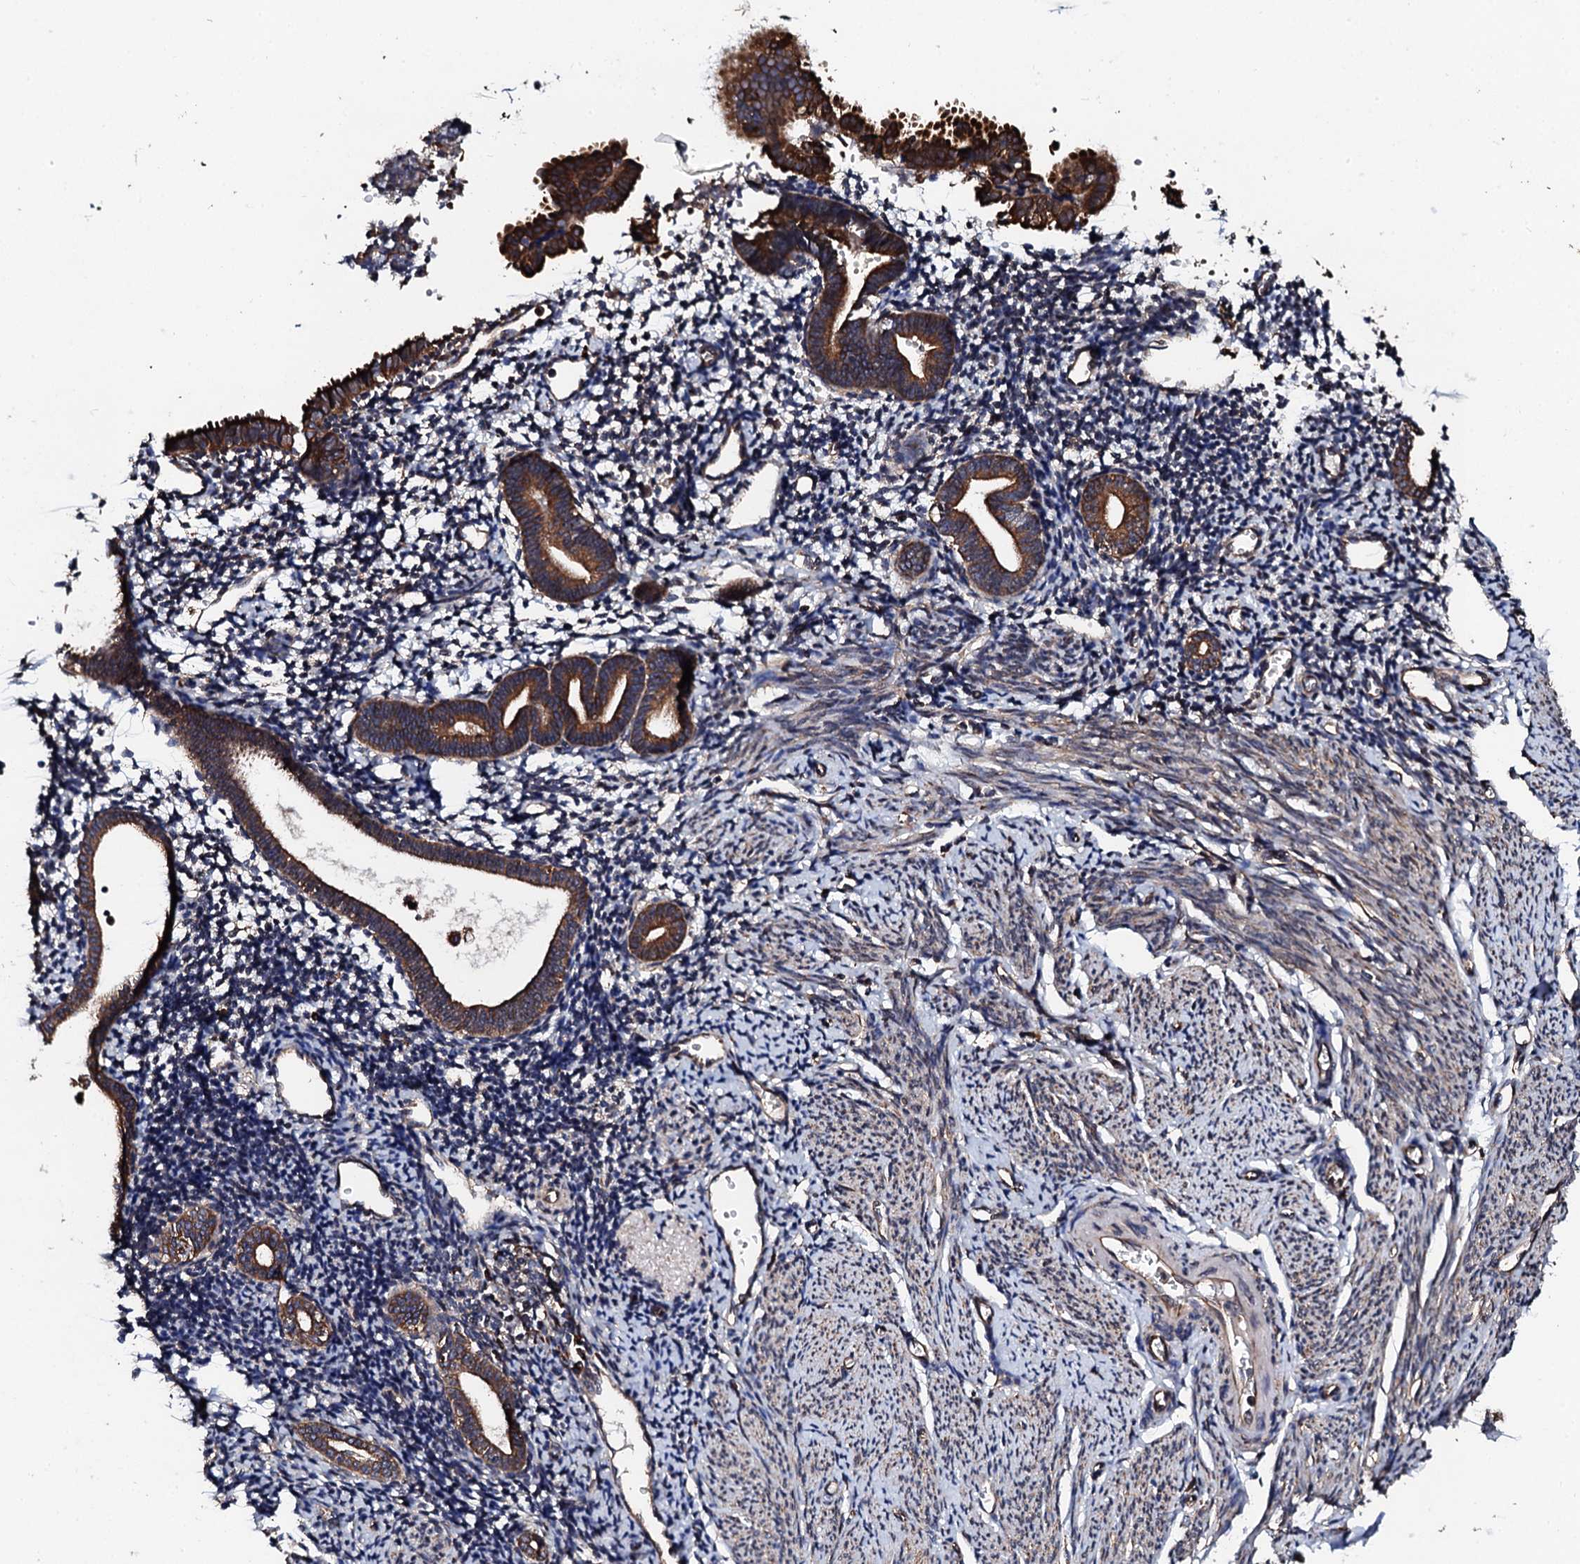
{"staining": {"intensity": "negative", "quantity": "none", "location": "none"}, "tissue": "endometrium", "cell_type": "Cells in endometrial stroma", "image_type": "normal", "snomed": [{"axis": "morphology", "description": "Normal tissue, NOS"}, {"axis": "topography", "description": "Endometrium"}], "caption": "An immunohistochemistry (IHC) image of benign endometrium is shown. There is no staining in cells in endometrial stroma of endometrium. Brightfield microscopy of IHC stained with DAB (3,3'-diaminobenzidine) (brown) and hematoxylin (blue), captured at high magnification.", "gene": "CKAP5", "patient": {"sex": "female", "age": 56}}